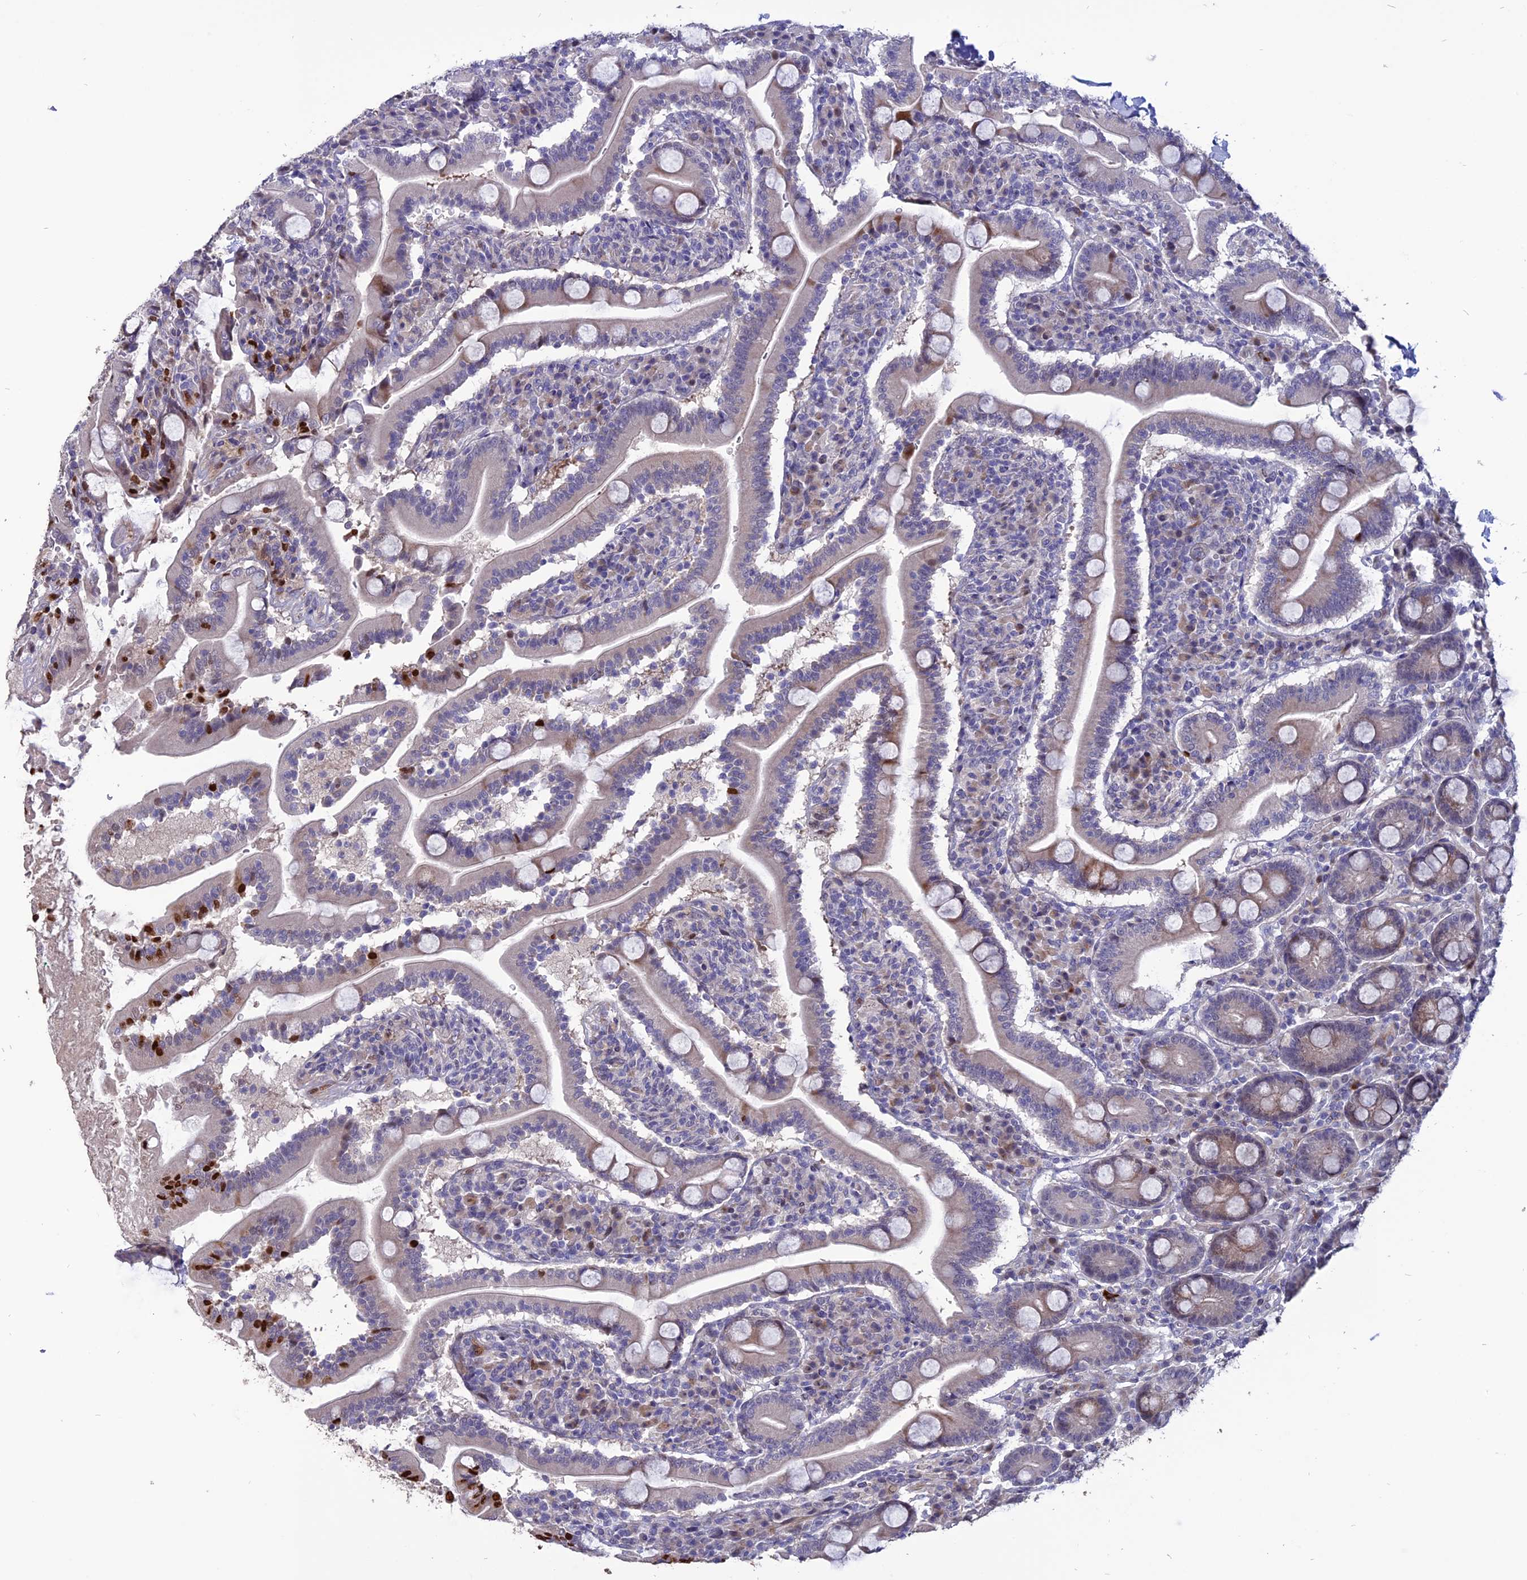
{"staining": {"intensity": "moderate", "quantity": "25%-75%", "location": "cytoplasmic/membranous"}, "tissue": "duodenum", "cell_type": "Glandular cells", "image_type": "normal", "snomed": [{"axis": "morphology", "description": "Normal tissue, NOS"}, {"axis": "topography", "description": "Duodenum"}], "caption": "Duodenum stained for a protein (brown) demonstrates moderate cytoplasmic/membranous positive positivity in approximately 25%-75% of glandular cells.", "gene": "TMEM263", "patient": {"sex": "male", "age": 35}}